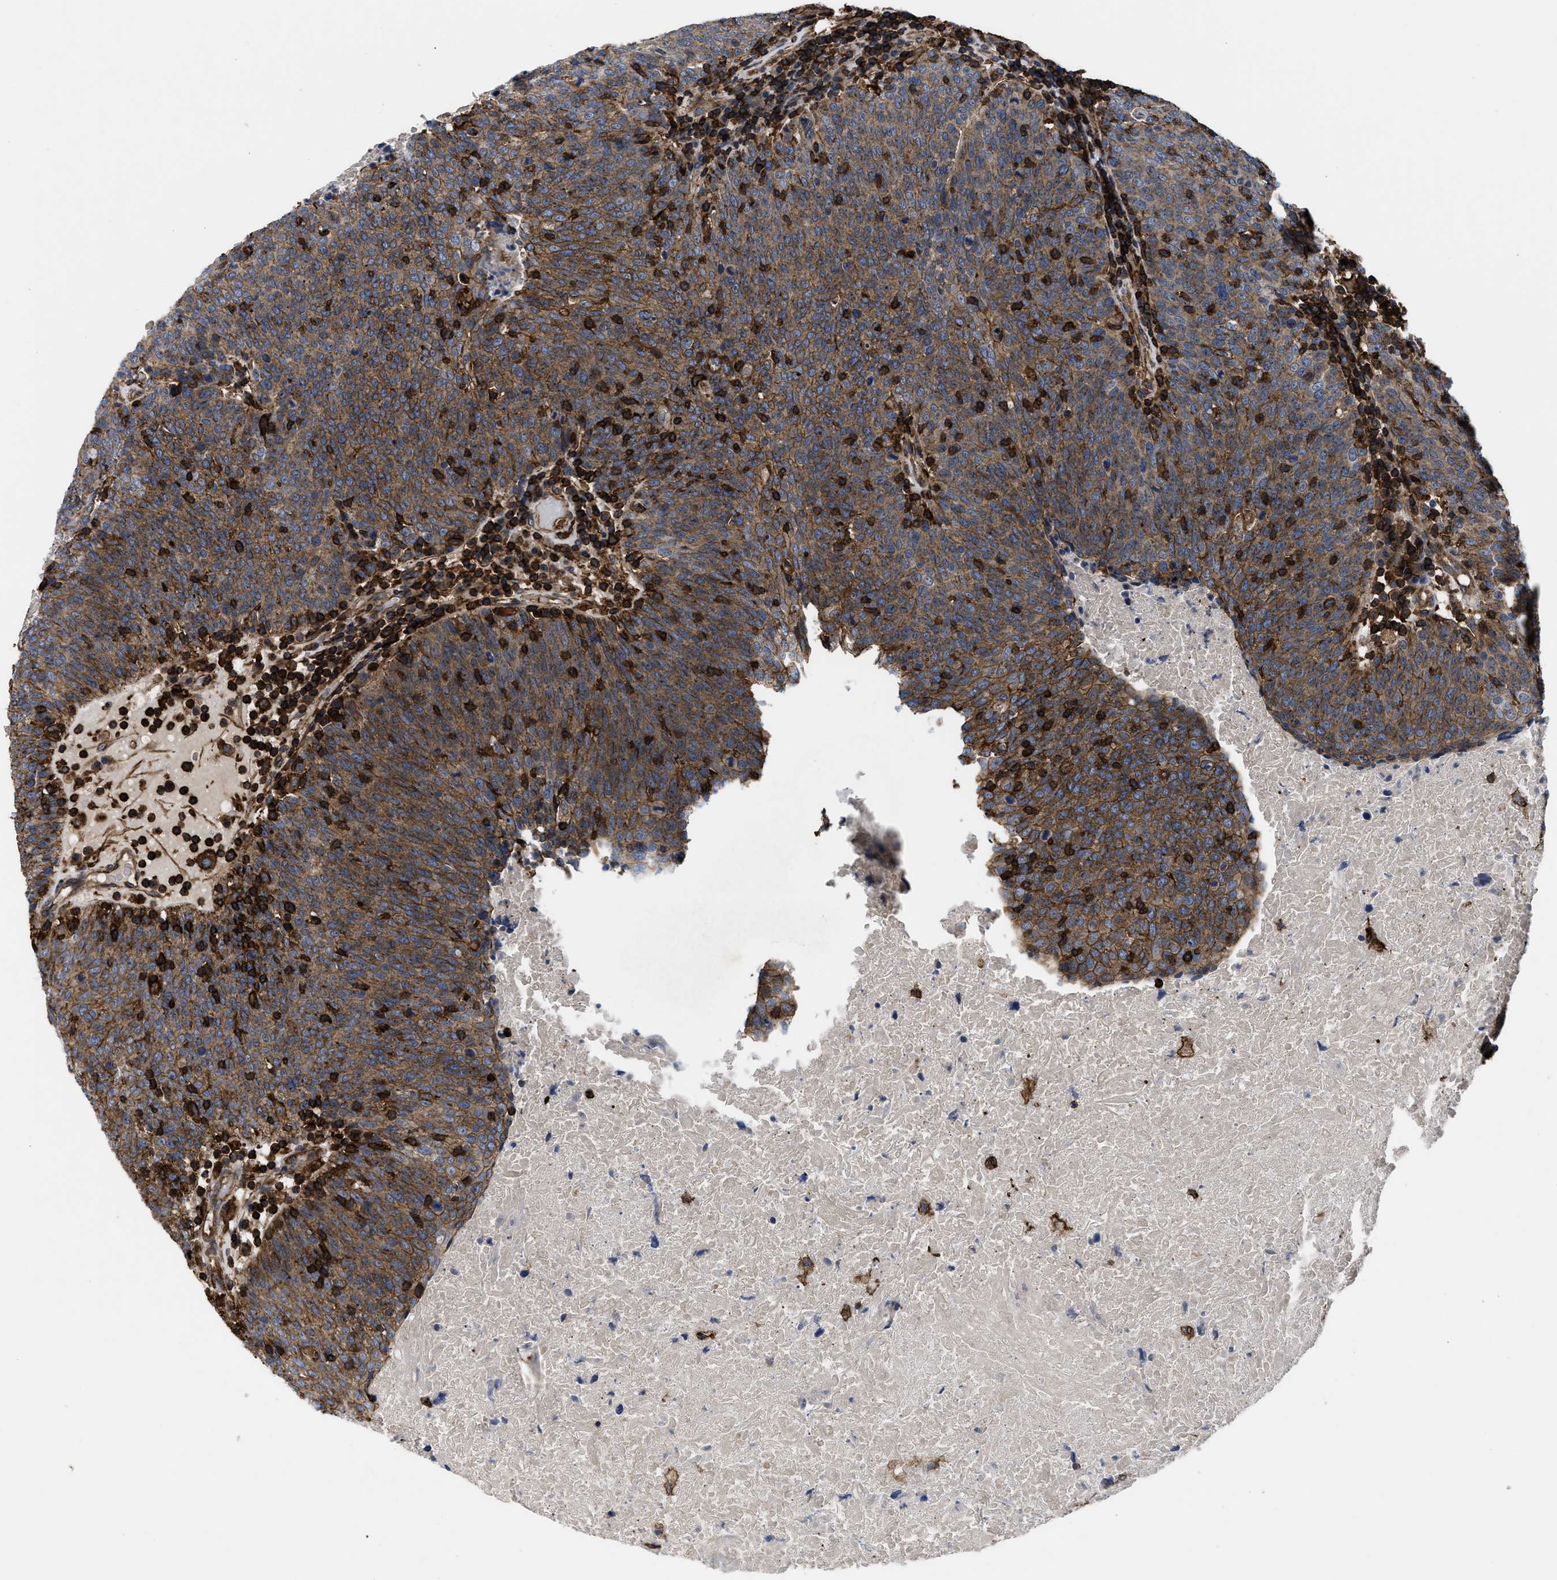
{"staining": {"intensity": "moderate", "quantity": ">75%", "location": "cytoplasmic/membranous"}, "tissue": "head and neck cancer", "cell_type": "Tumor cells", "image_type": "cancer", "snomed": [{"axis": "morphology", "description": "Squamous cell carcinoma, NOS"}, {"axis": "morphology", "description": "Squamous cell carcinoma, metastatic, NOS"}, {"axis": "topography", "description": "Lymph node"}, {"axis": "topography", "description": "Head-Neck"}], "caption": "Human head and neck cancer (metastatic squamous cell carcinoma) stained with a protein marker displays moderate staining in tumor cells.", "gene": "SCUBE2", "patient": {"sex": "male", "age": 62}}